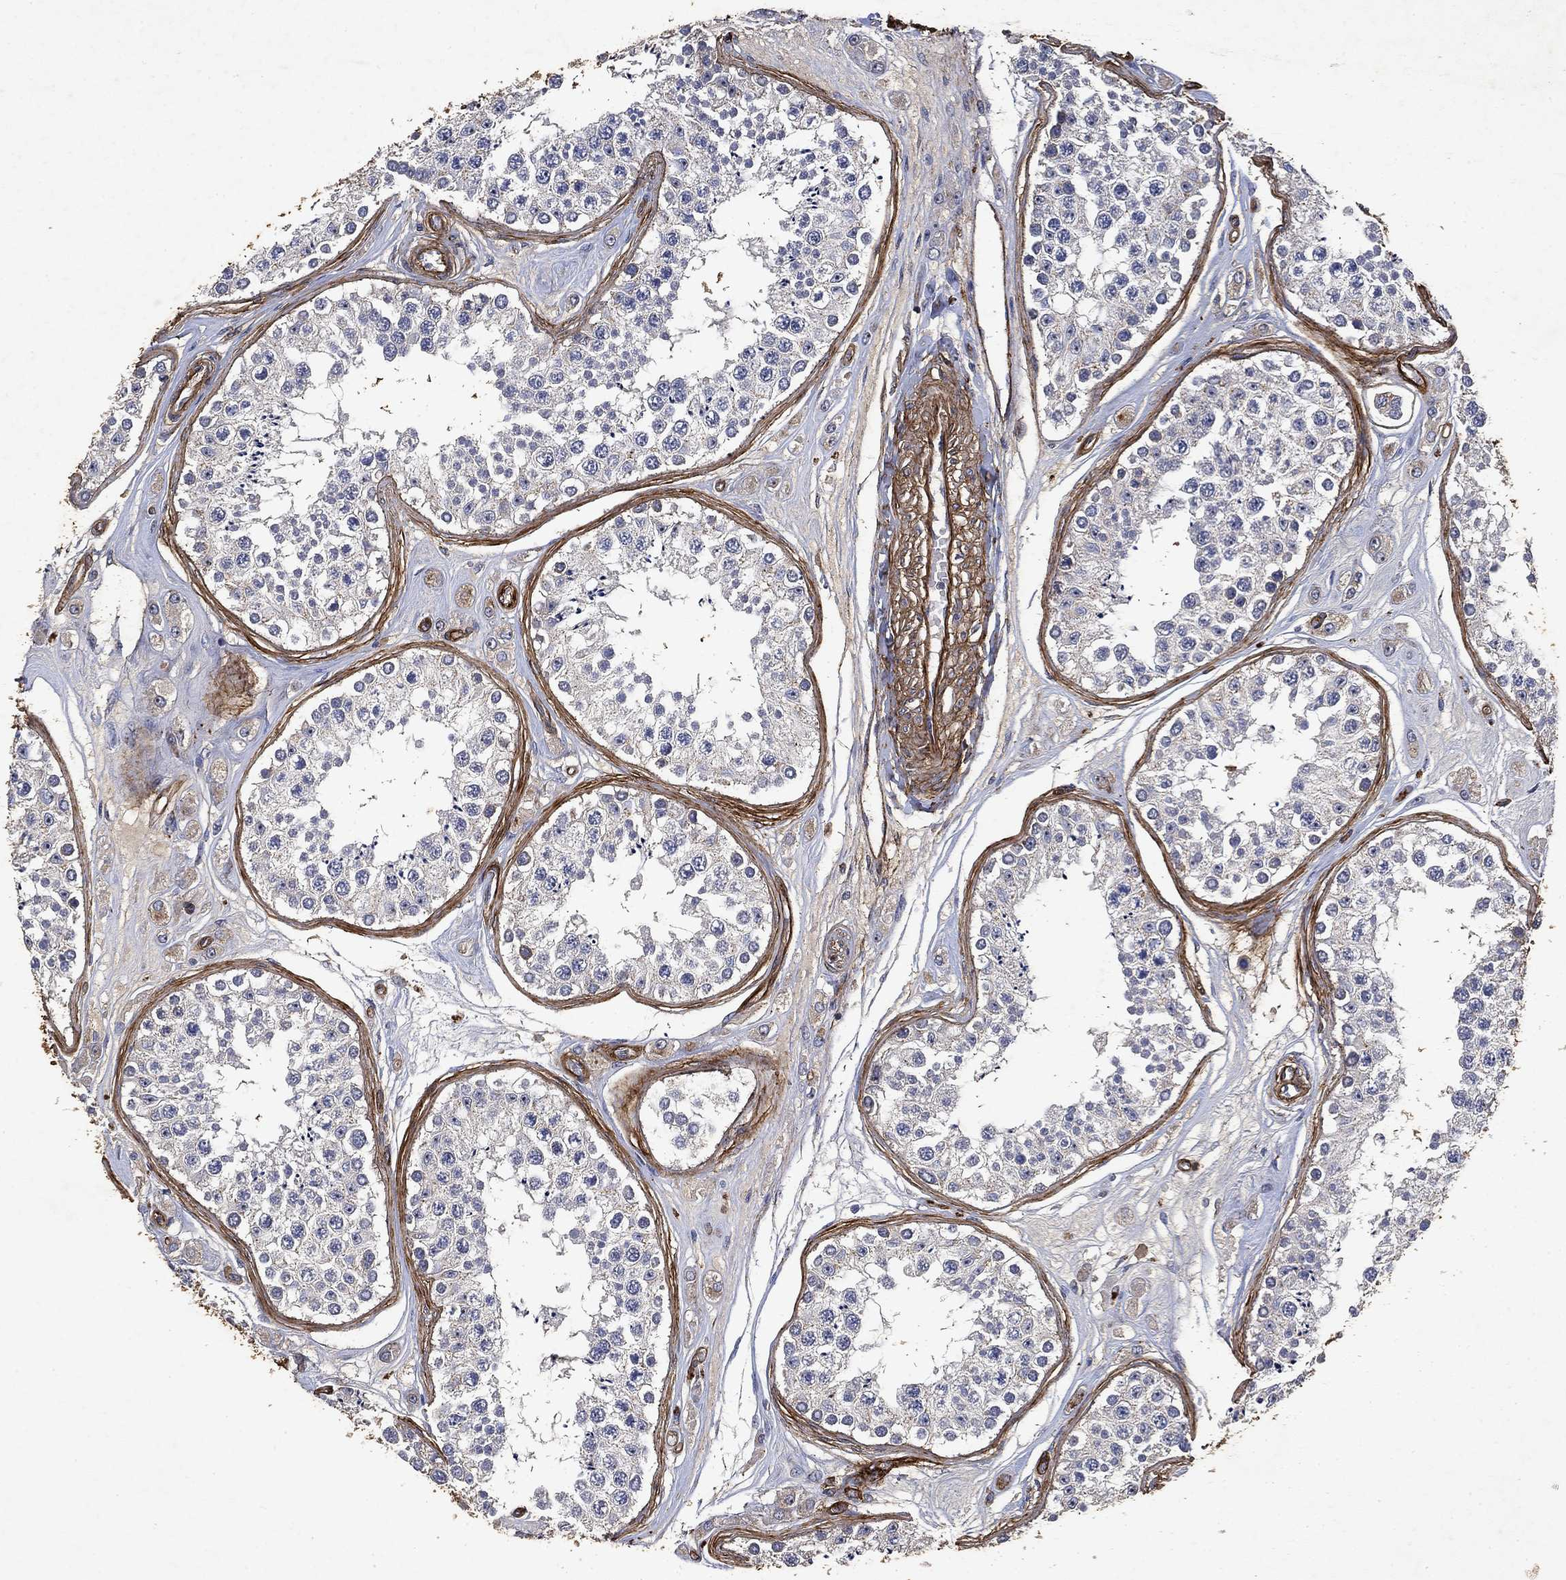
{"staining": {"intensity": "negative", "quantity": "none", "location": "none"}, "tissue": "testis", "cell_type": "Cells in seminiferous ducts", "image_type": "normal", "snomed": [{"axis": "morphology", "description": "Normal tissue, NOS"}, {"axis": "topography", "description": "Testis"}], "caption": "IHC of unremarkable human testis displays no positivity in cells in seminiferous ducts. (DAB (3,3'-diaminobenzidine) IHC, high magnification).", "gene": "COL4A2", "patient": {"sex": "male", "age": 25}}